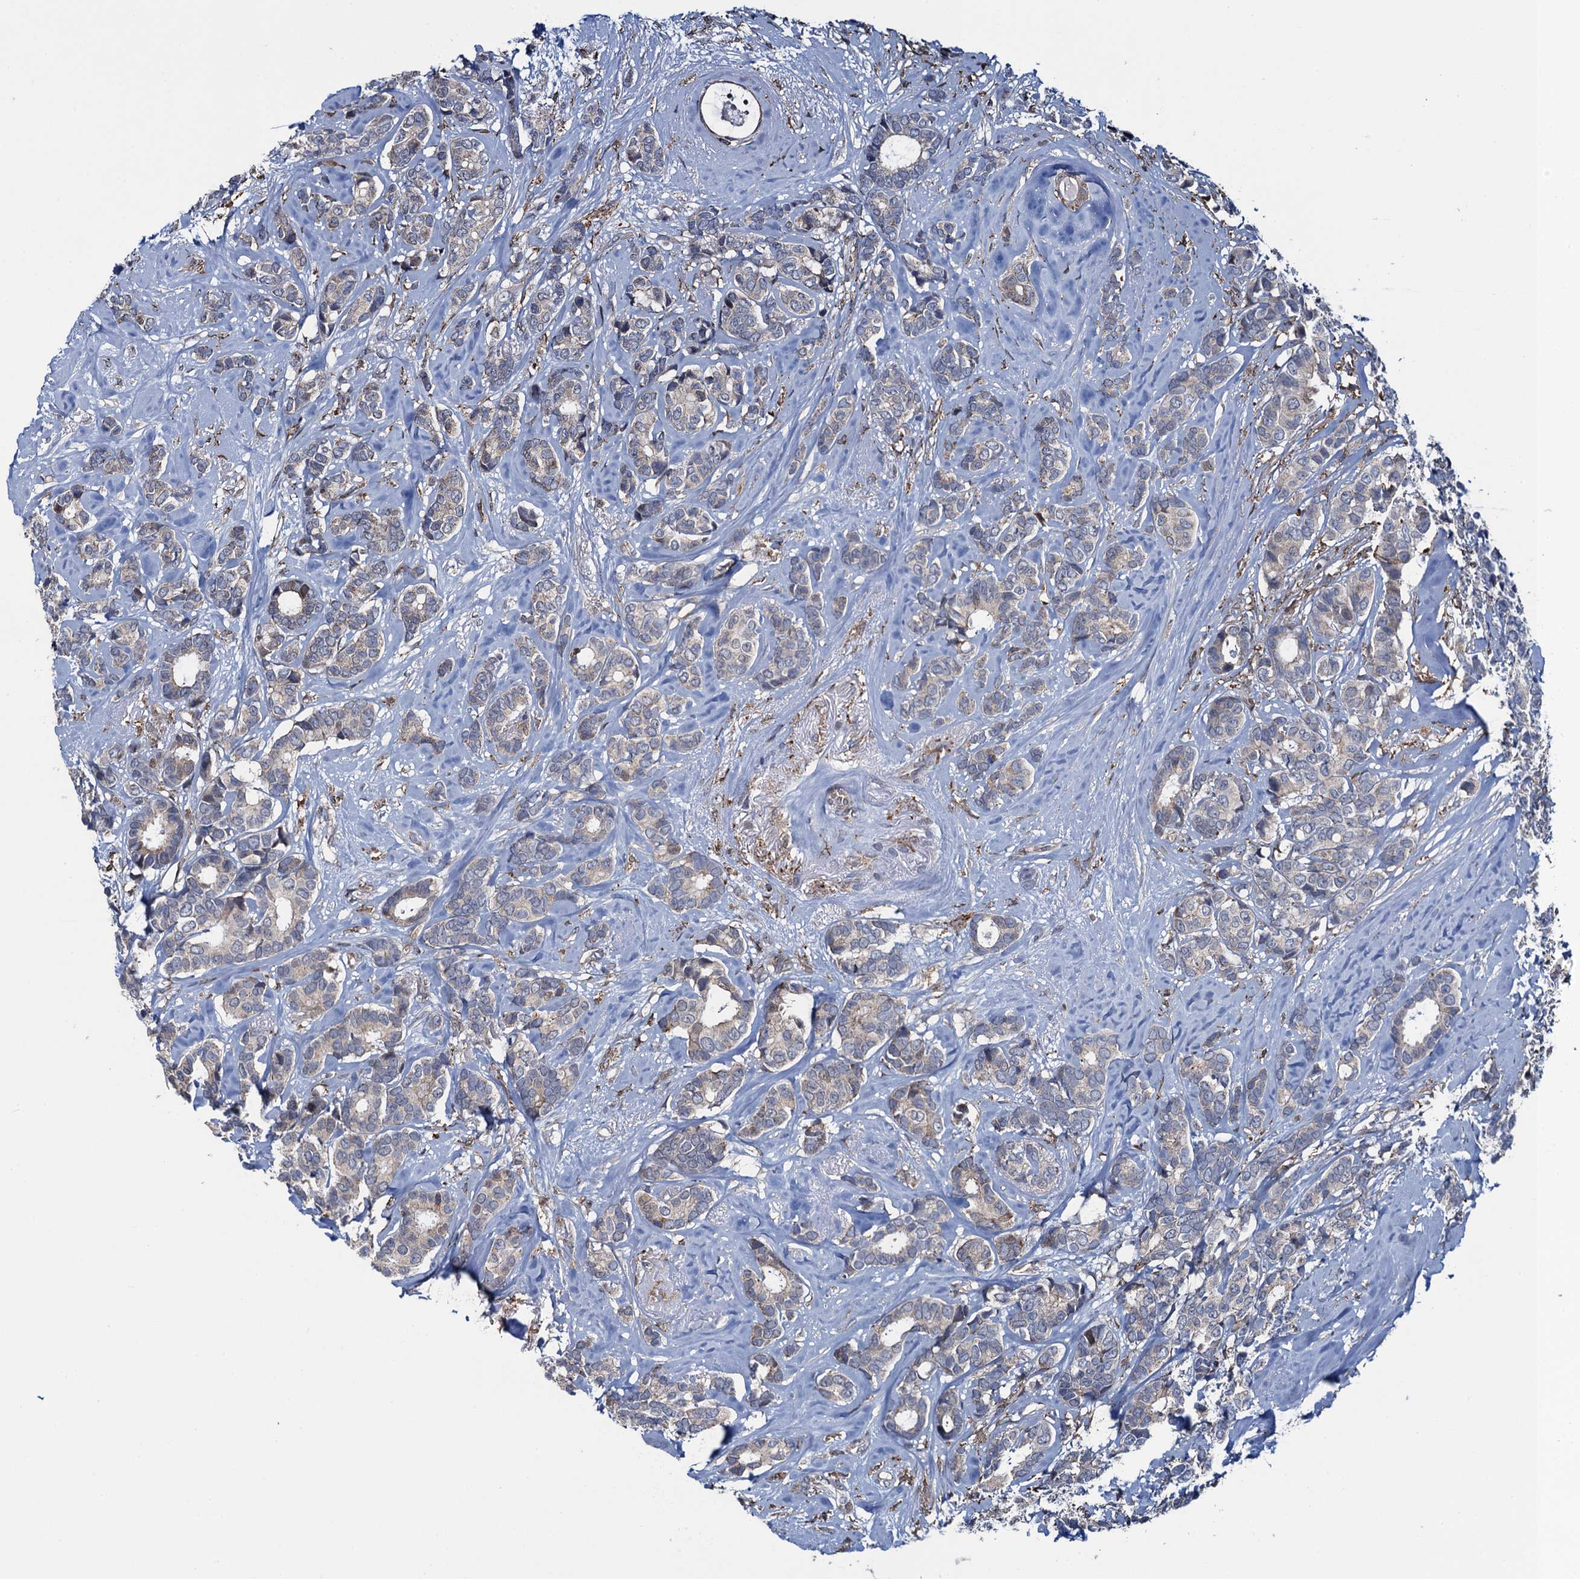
{"staining": {"intensity": "weak", "quantity": "<25%", "location": "cytoplasmic/membranous"}, "tissue": "breast cancer", "cell_type": "Tumor cells", "image_type": "cancer", "snomed": [{"axis": "morphology", "description": "Duct carcinoma"}, {"axis": "topography", "description": "Breast"}], "caption": "This is a photomicrograph of IHC staining of invasive ductal carcinoma (breast), which shows no expression in tumor cells.", "gene": "CCDC102A", "patient": {"sex": "female", "age": 87}}